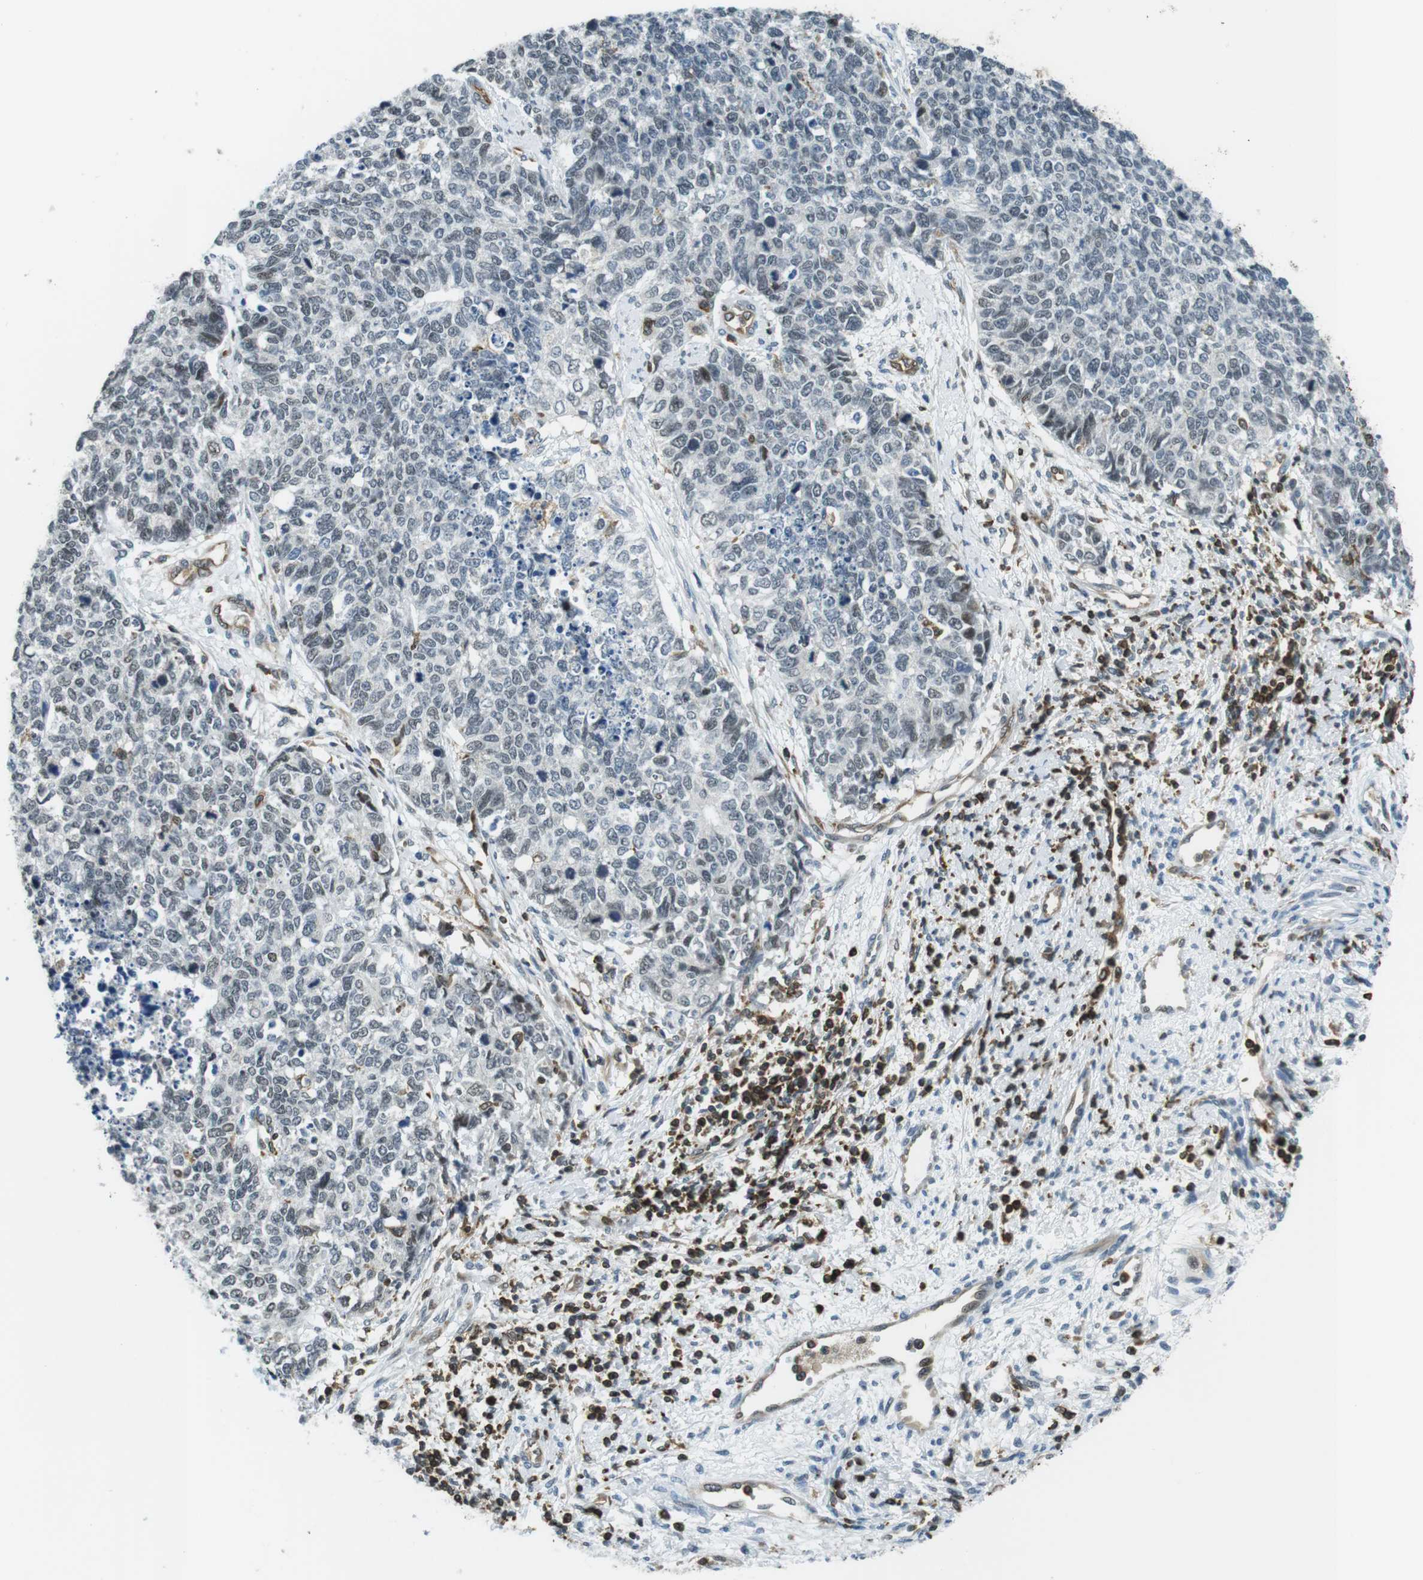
{"staining": {"intensity": "weak", "quantity": "<25%", "location": "nuclear"}, "tissue": "cervical cancer", "cell_type": "Tumor cells", "image_type": "cancer", "snomed": [{"axis": "morphology", "description": "Squamous cell carcinoma, NOS"}, {"axis": "topography", "description": "Cervix"}], "caption": "This is an IHC histopathology image of human cervical squamous cell carcinoma. There is no expression in tumor cells.", "gene": "STK10", "patient": {"sex": "female", "age": 63}}